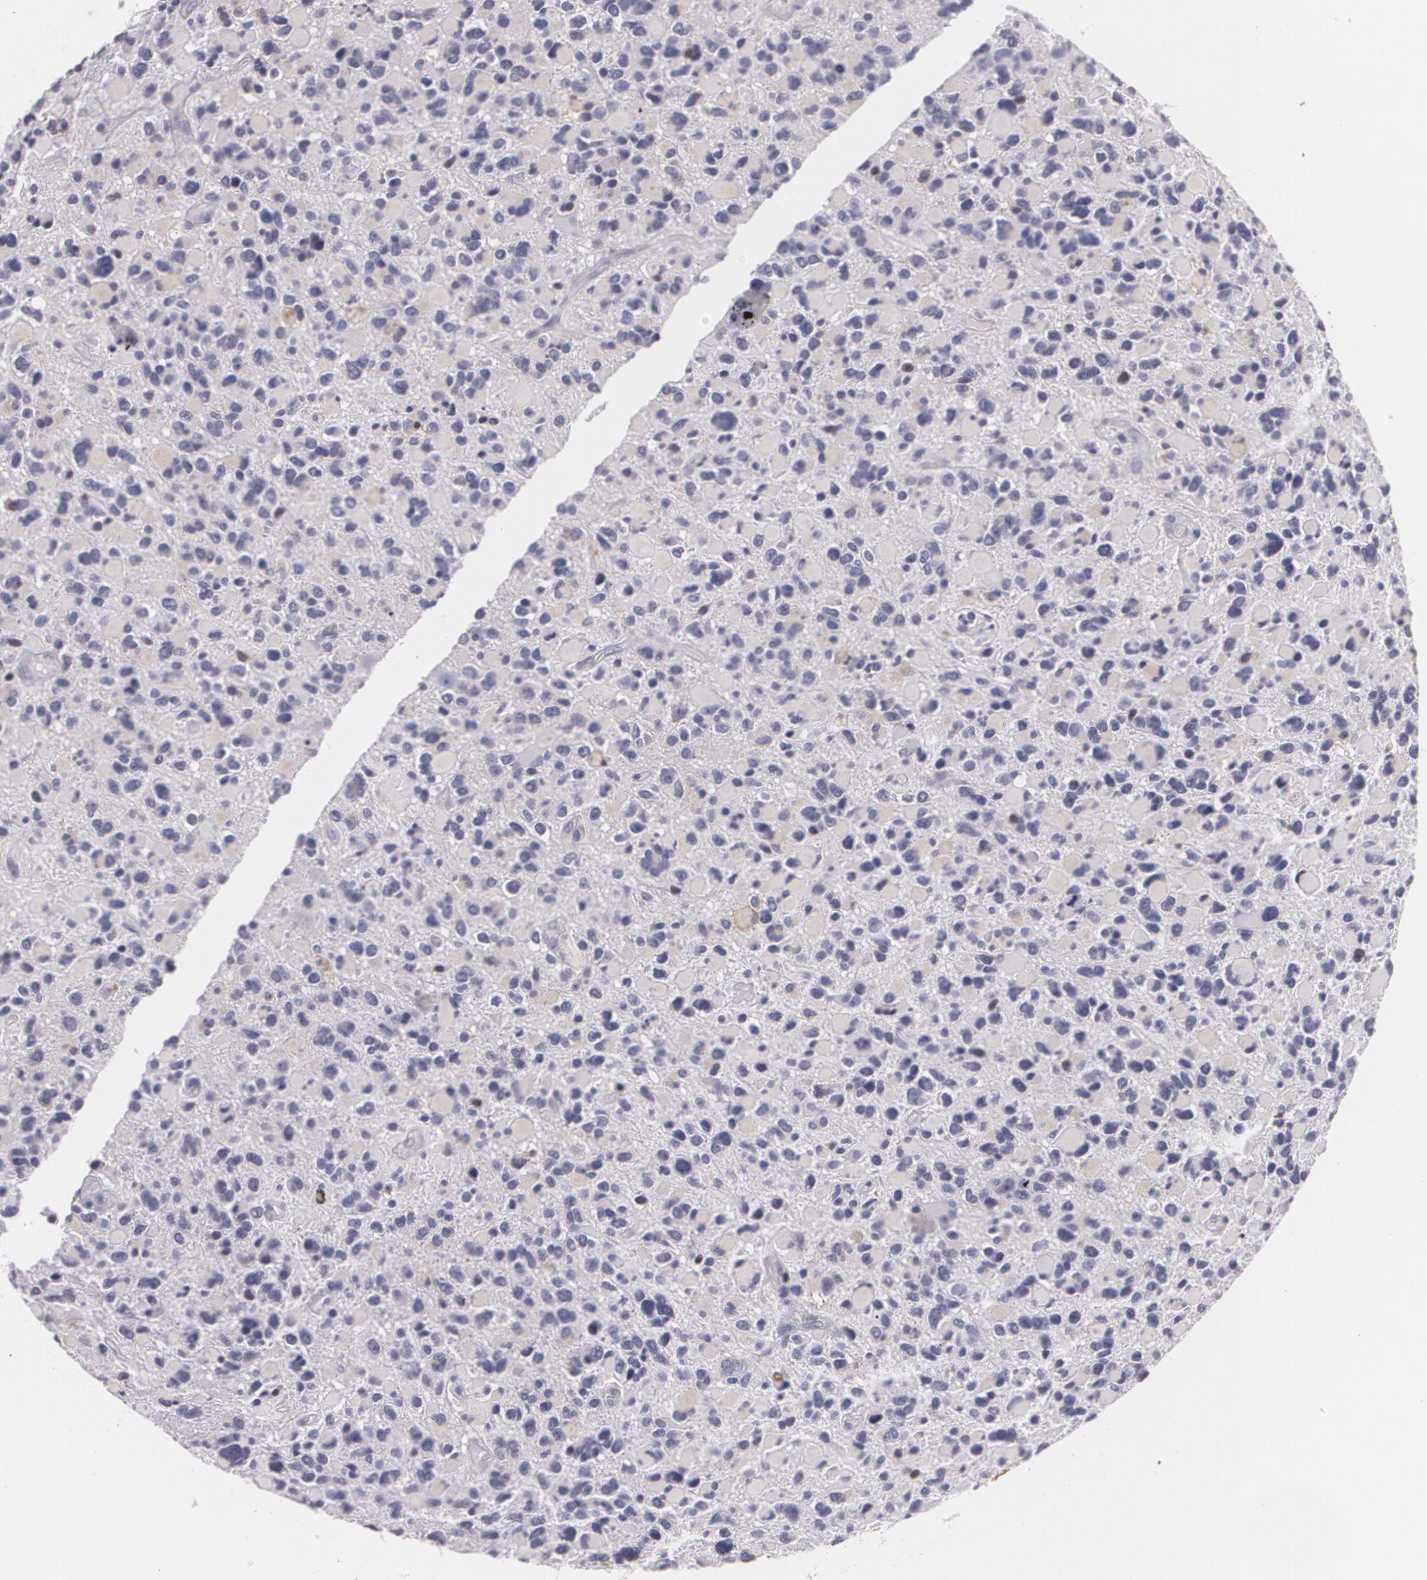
{"staining": {"intensity": "negative", "quantity": "none", "location": "none"}, "tissue": "glioma", "cell_type": "Tumor cells", "image_type": "cancer", "snomed": [{"axis": "morphology", "description": "Glioma, malignant, High grade"}, {"axis": "topography", "description": "Brain"}], "caption": "This is an IHC micrograph of human glioma. There is no expression in tumor cells.", "gene": "KCNA4", "patient": {"sex": "female", "age": 37}}